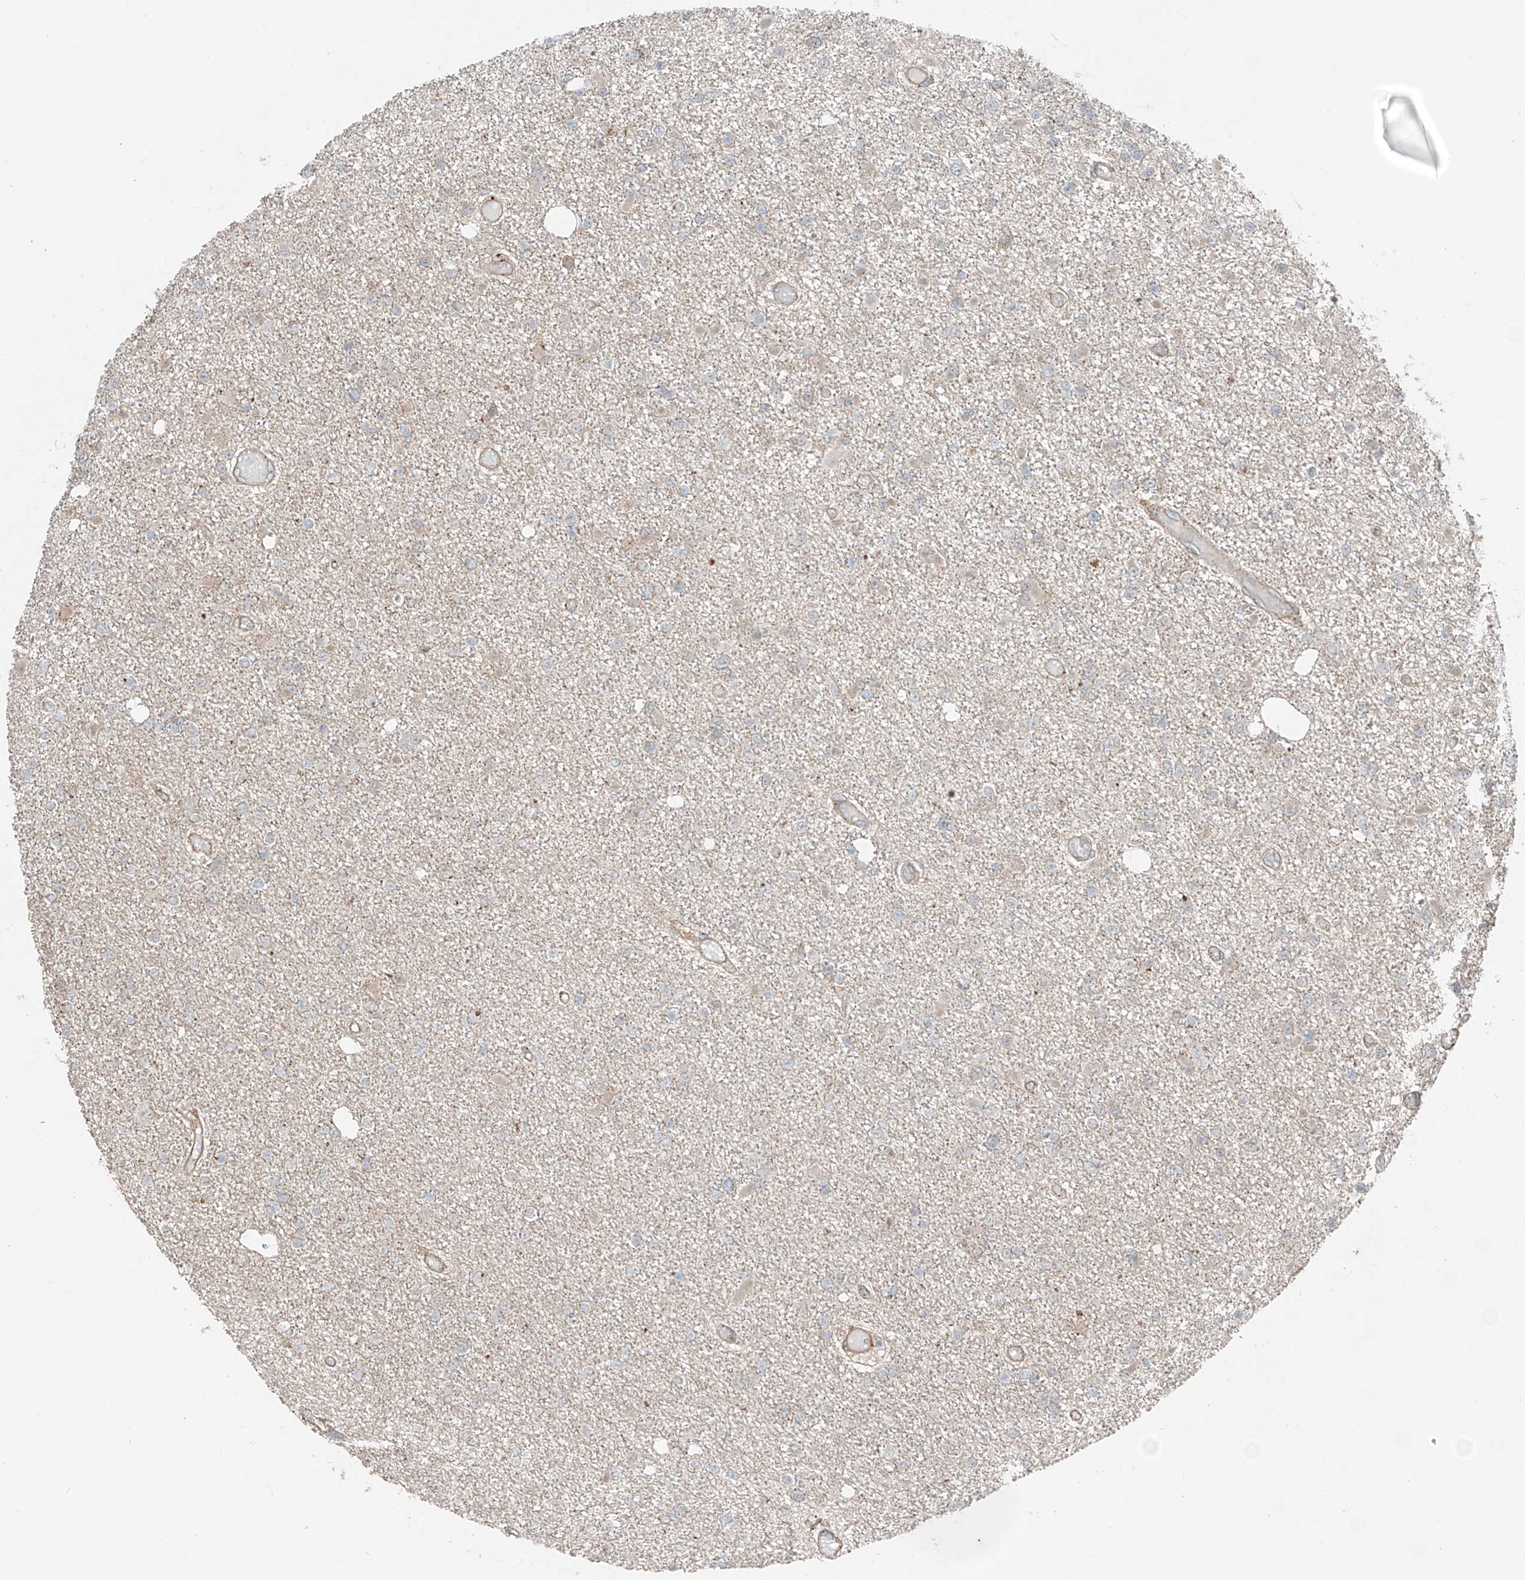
{"staining": {"intensity": "negative", "quantity": "none", "location": "none"}, "tissue": "glioma", "cell_type": "Tumor cells", "image_type": "cancer", "snomed": [{"axis": "morphology", "description": "Glioma, malignant, Low grade"}, {"axis": "topography", "description": "Brain"}], "caption": "This histopathology image is of glioma stained with immunohistochemistry to label a protein in brown with the nuclei are counter-stained blue. There is no expression in tumor cells.", "gene": "CEP162", "patient": {"sex": "female", "age": 22}}